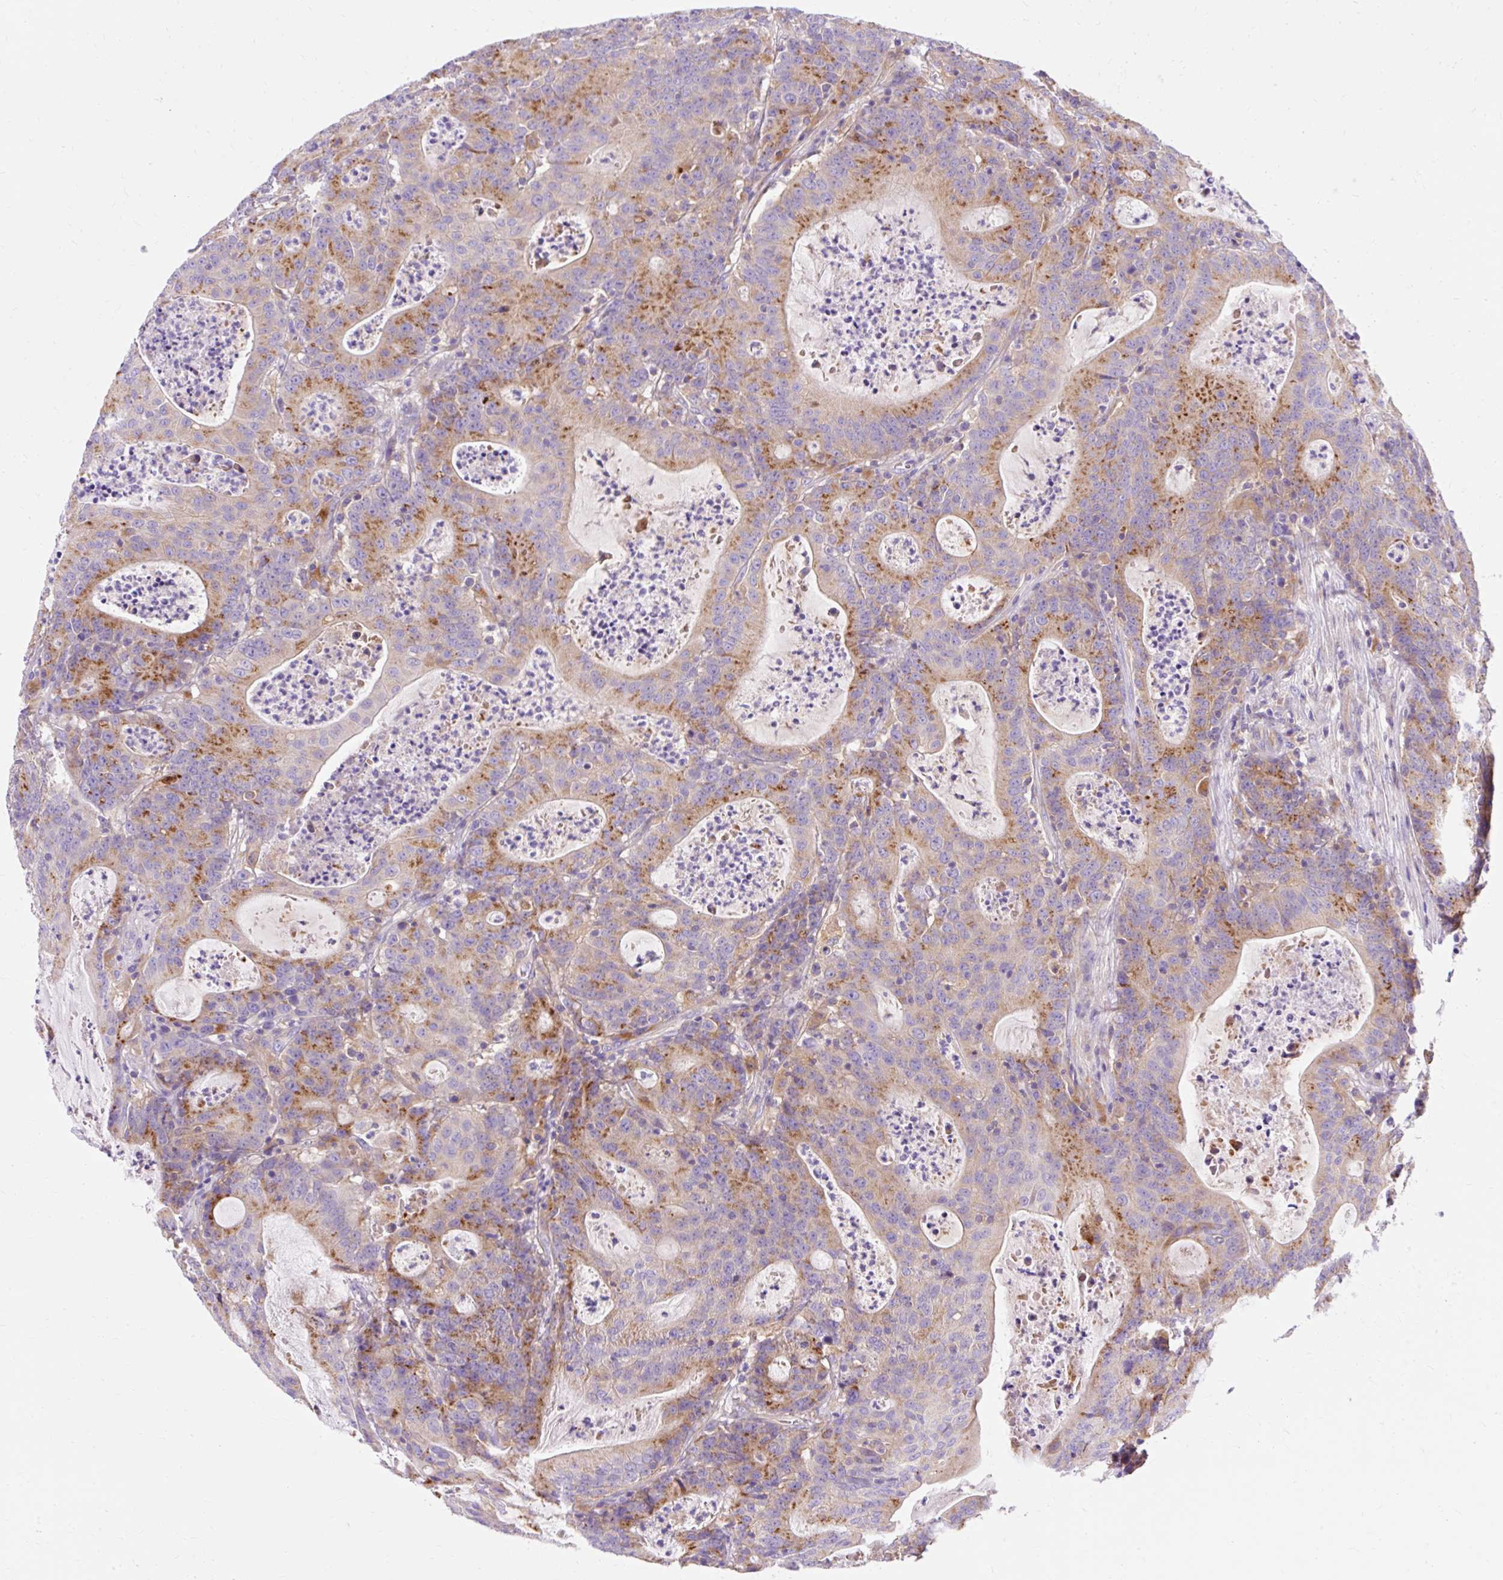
{"staining": {"intensity": "moderate", "quantity": ">75%", "location": "cytoplasmic/membranous"}, "tissue": "colorectal cancer", "cell_type": "Tumor cells", "image_type": "cancer", "snomed": [{"axis": "morphology", "description": "Adenocarcinoma, NOS"}, {"axis": "topography", "description": "Colon"}], "caption": "Tumor cells exhibit moderate cytoplasmic/membranous expression in about >75% of cells in colorectal cancer. (Stains: DAB in brown, nuclei in blue, Microscopy: brightfield microscopy at high magnification).", "gene": "OR4K15", "patient": {"sex": "male", "age": 83}}